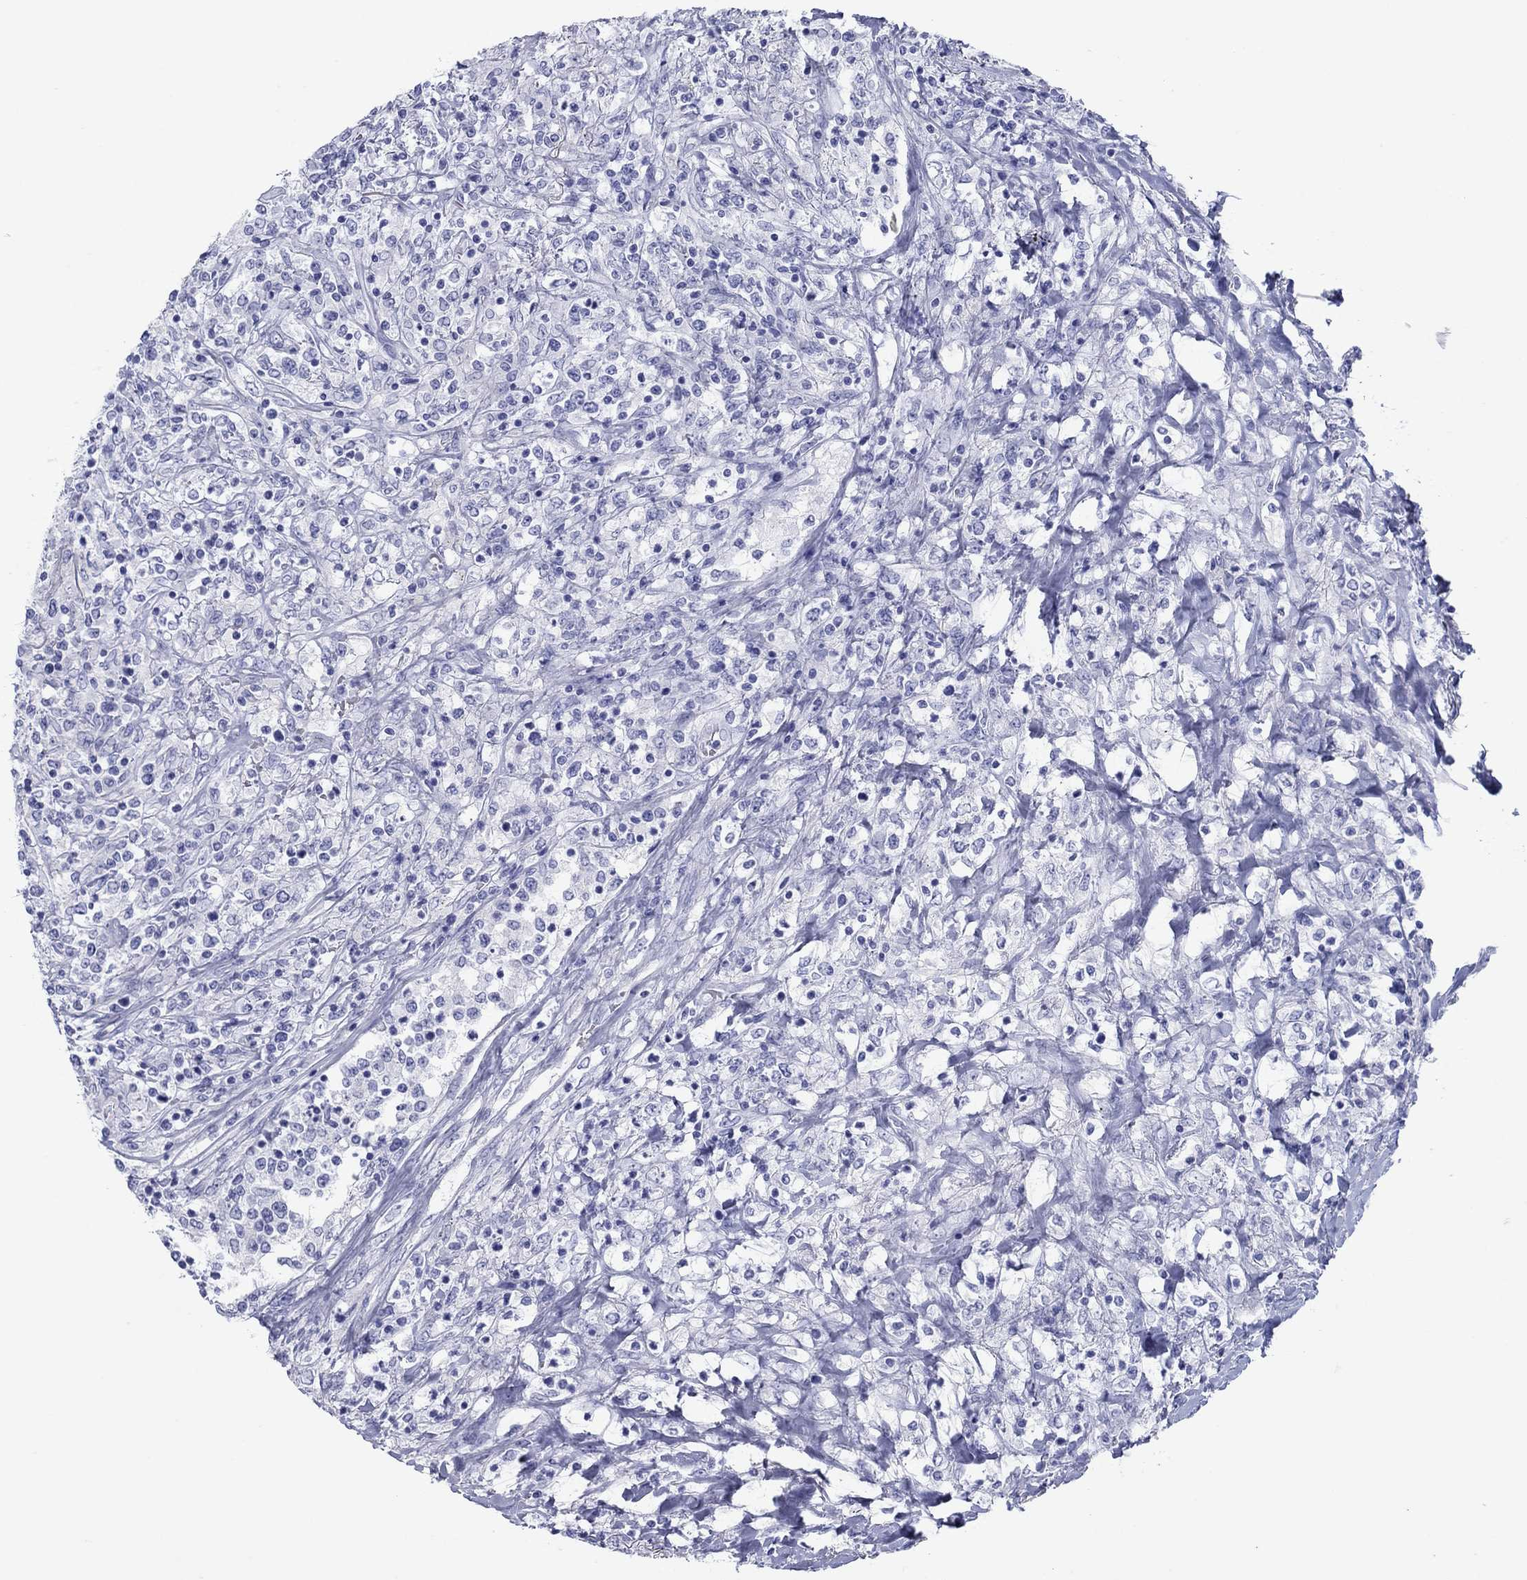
{"staining": {"intensity": "negative", "quantity": "none", "location": "none"}, "tissue": "lymphoma", "cell_type": "Tumor cells", "image_type": "cancer", "snomed": [{"axis": "morphology", "description": "Malignant lymphoma, non-Hodgkin's type, High grade"}, {"axis": "topography", "description": "Lung"}], "caption": "The histopathology image demonstrates no staining of tumor cells in lymphoma. (DAB (3,3'-diaminobenzidine) immunohistochemistry (IHC) visualized using brightfield microscopy, high magnification).", "gene": "ATP4A", "patient": {"sex": "male", "age": 79}}